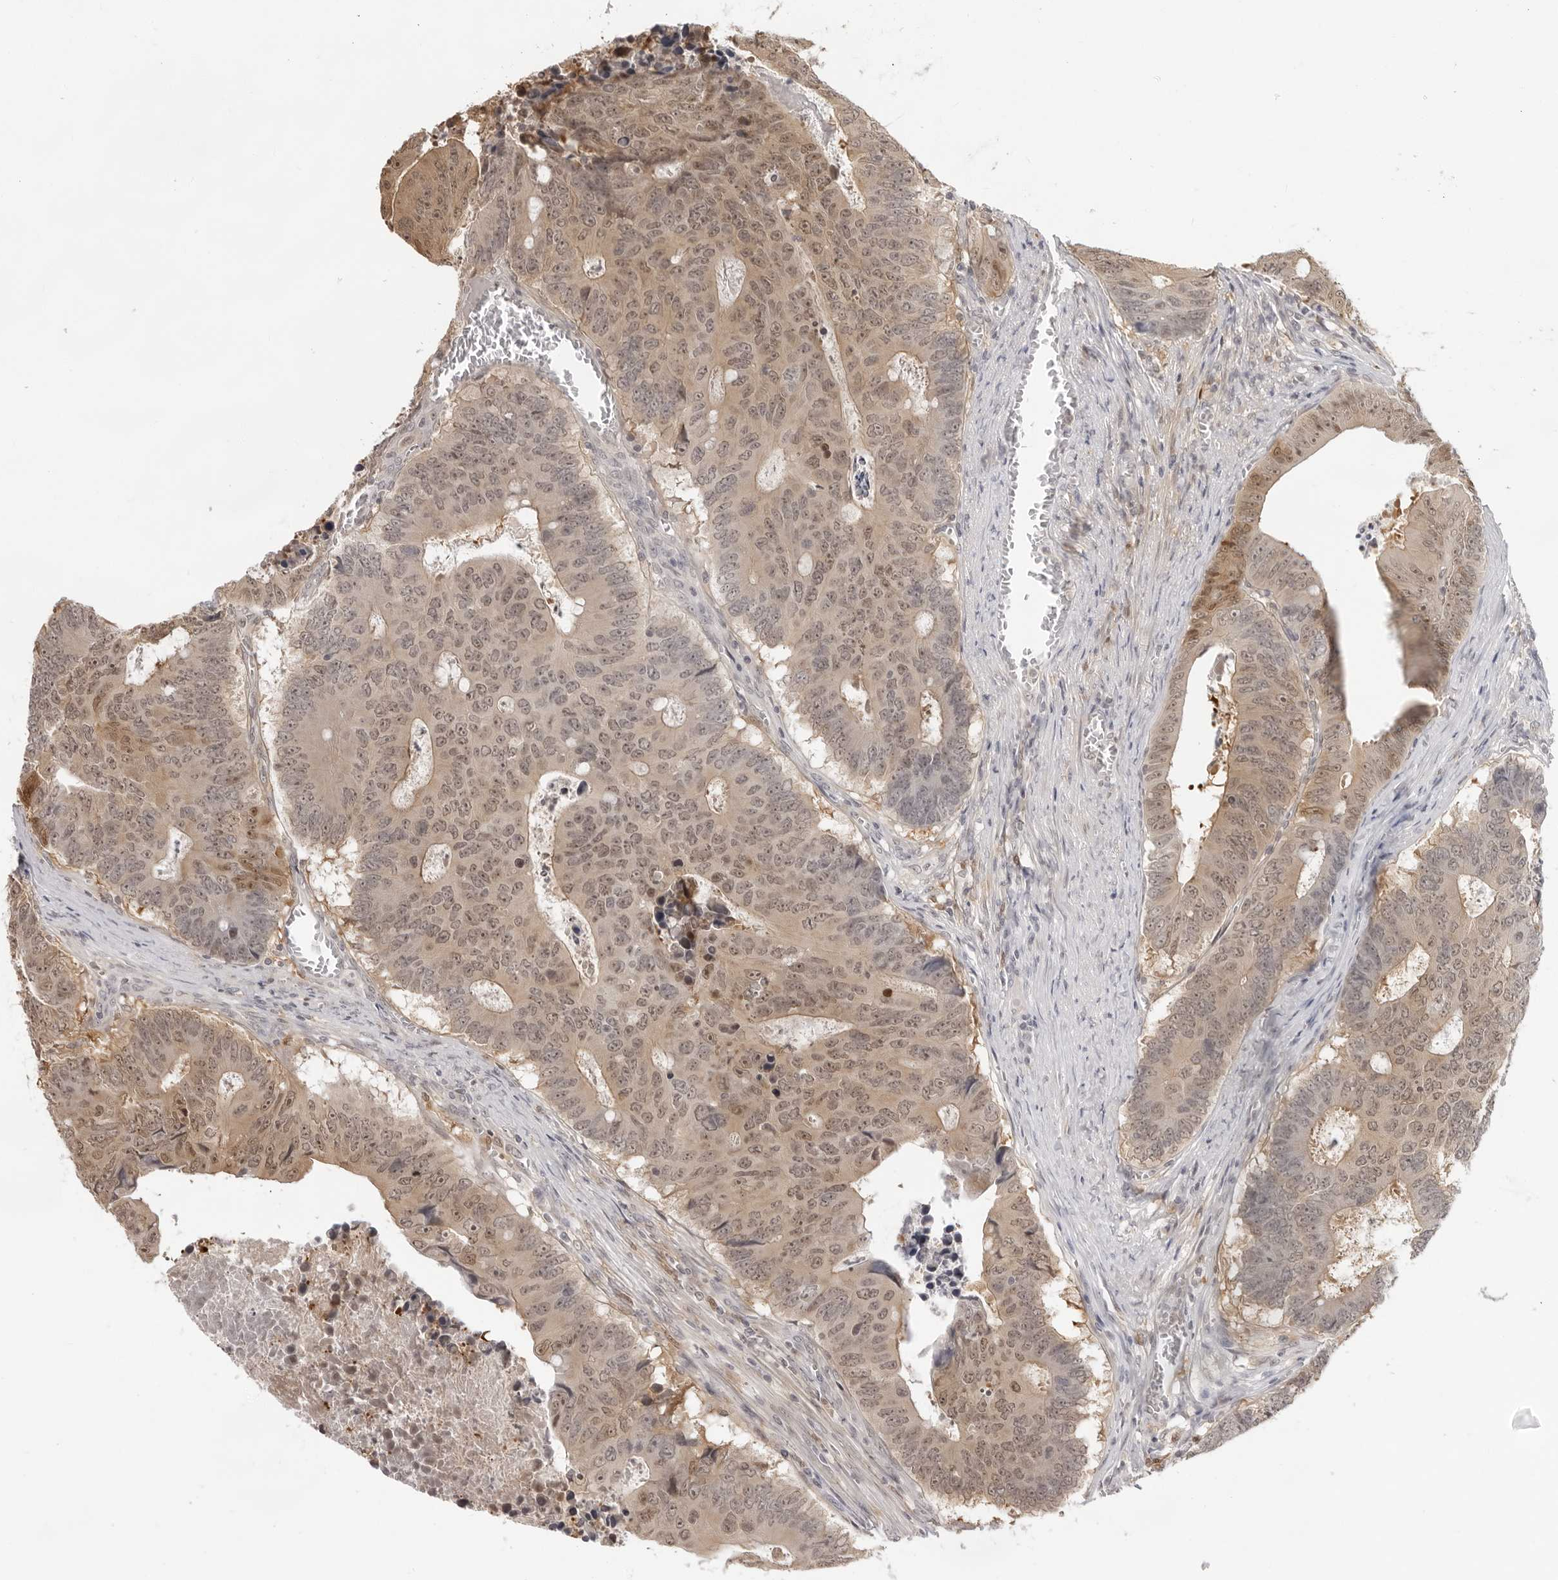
{"staining": {"intensity": "moderate", "quantity": ">75%", "location": "nuclear"}, "tissue": "colorectal cancer", "cell_type": "Tumor cells", "image_type": "cancer", "snomed": [{"axis": "morphology", "description": "Adenocarcinoma, NOS"}, {"axis": "topography", "description": "Colon"}], "caption": "This micrograph reveals immunohistochemistry (IHC) staining of colorectal adenocarcinoma, with medium moderate nuclear staining in approximately >75% of tumor cells.", "gene": "SRGAP2", "patient": {"sex": "male", "age": 87}}